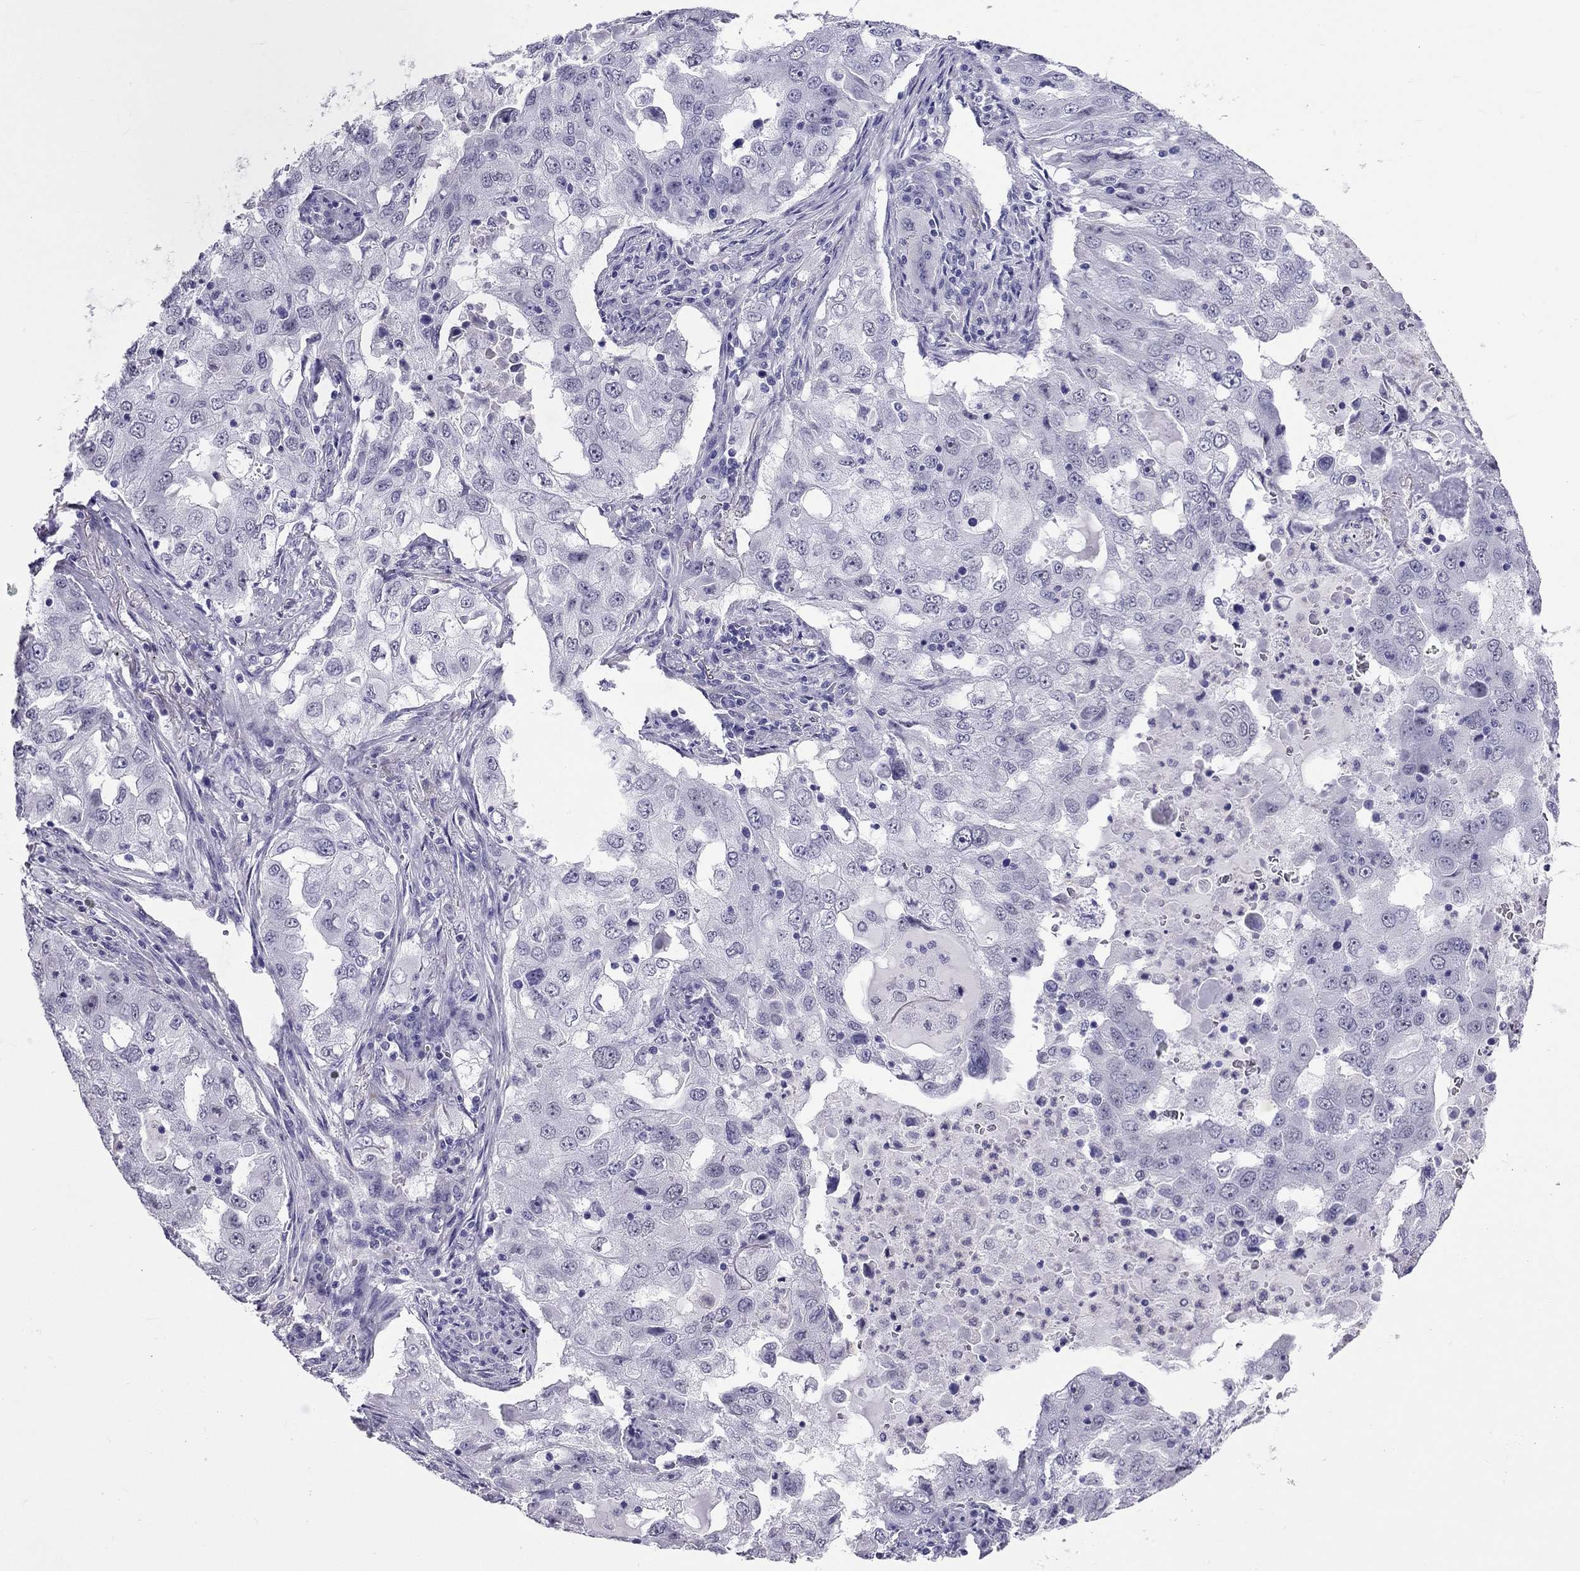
{"staining": {"intensity": "negative", "quantity": "none", "location": "none"}, "tissue": "lung cancer", "cell_type": "Tumor cells", "image_type": "cancer", "snomed": [{"axis": "morphology", "description": "Adenocarcinoma, NOS"}, {"axis": "topography", "description": "Lung"}], "caption": "The image demonstrates no staining of tumor cells in adenocarcinoma (lung). (DAB immunohistochemistry (IHC), high magnification).", "gene": "CROCC2", "patient": {"sex": "female", "age": 61}}